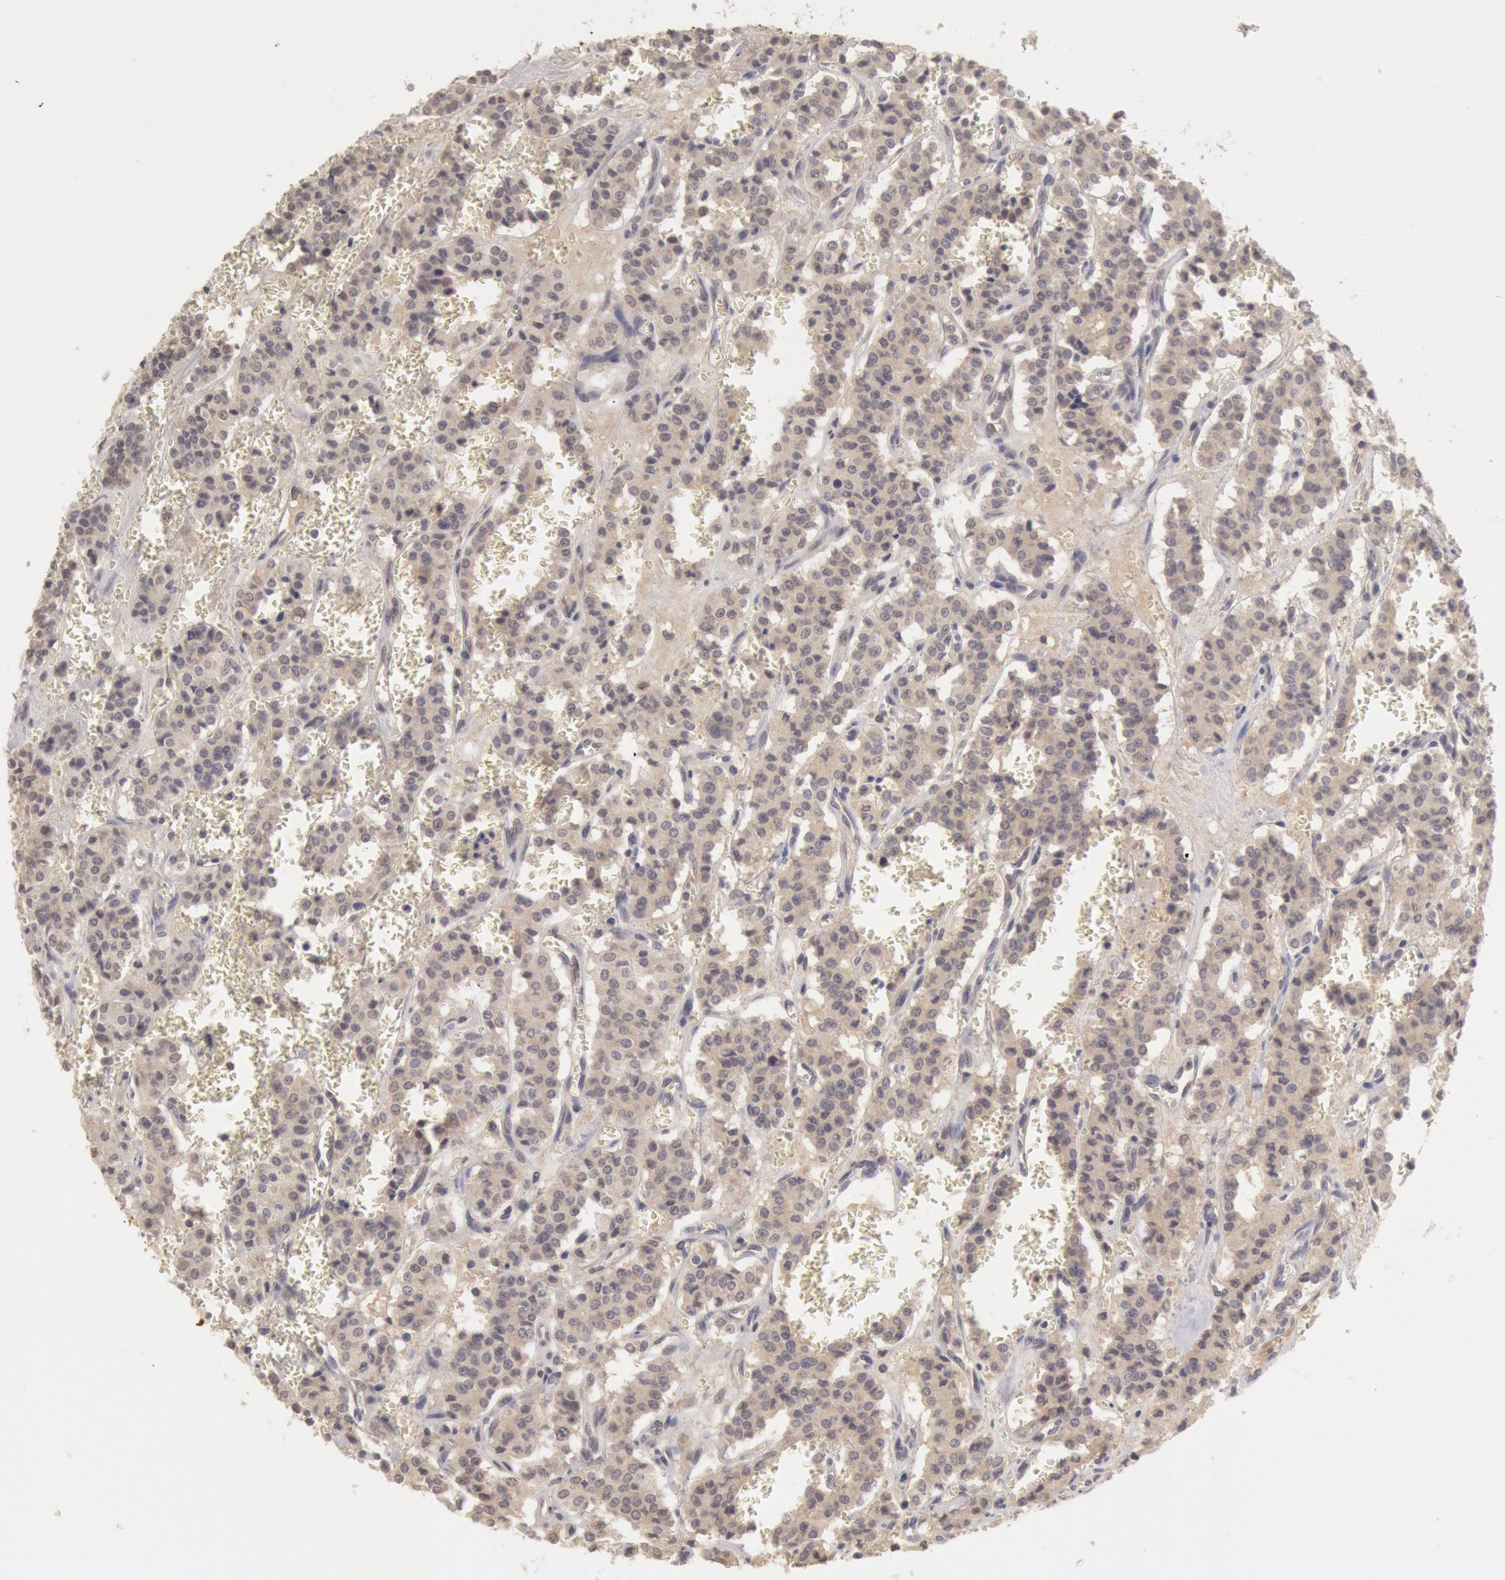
{"staining": {"intensity": "weak", "quantity": ">75%", "location": "cytoplasmic/membranous"}, "tissue": "carcinoid", "cell_type": "Tumor cells", "image_type": "cancer", "snomed": [{"axis": "morphology", "description": "Carcinoid, malignant, NOS"}, {"axis": "topography", "description": "Bronchus"}], "caption": "Tumor cells exhibit low levels of weak cytoplasmic/membranous expression in approximately >75% of cells in human carcinoid.", "gene": "ZFP36L1", "patient": {"sex": "male", "age": 55}}